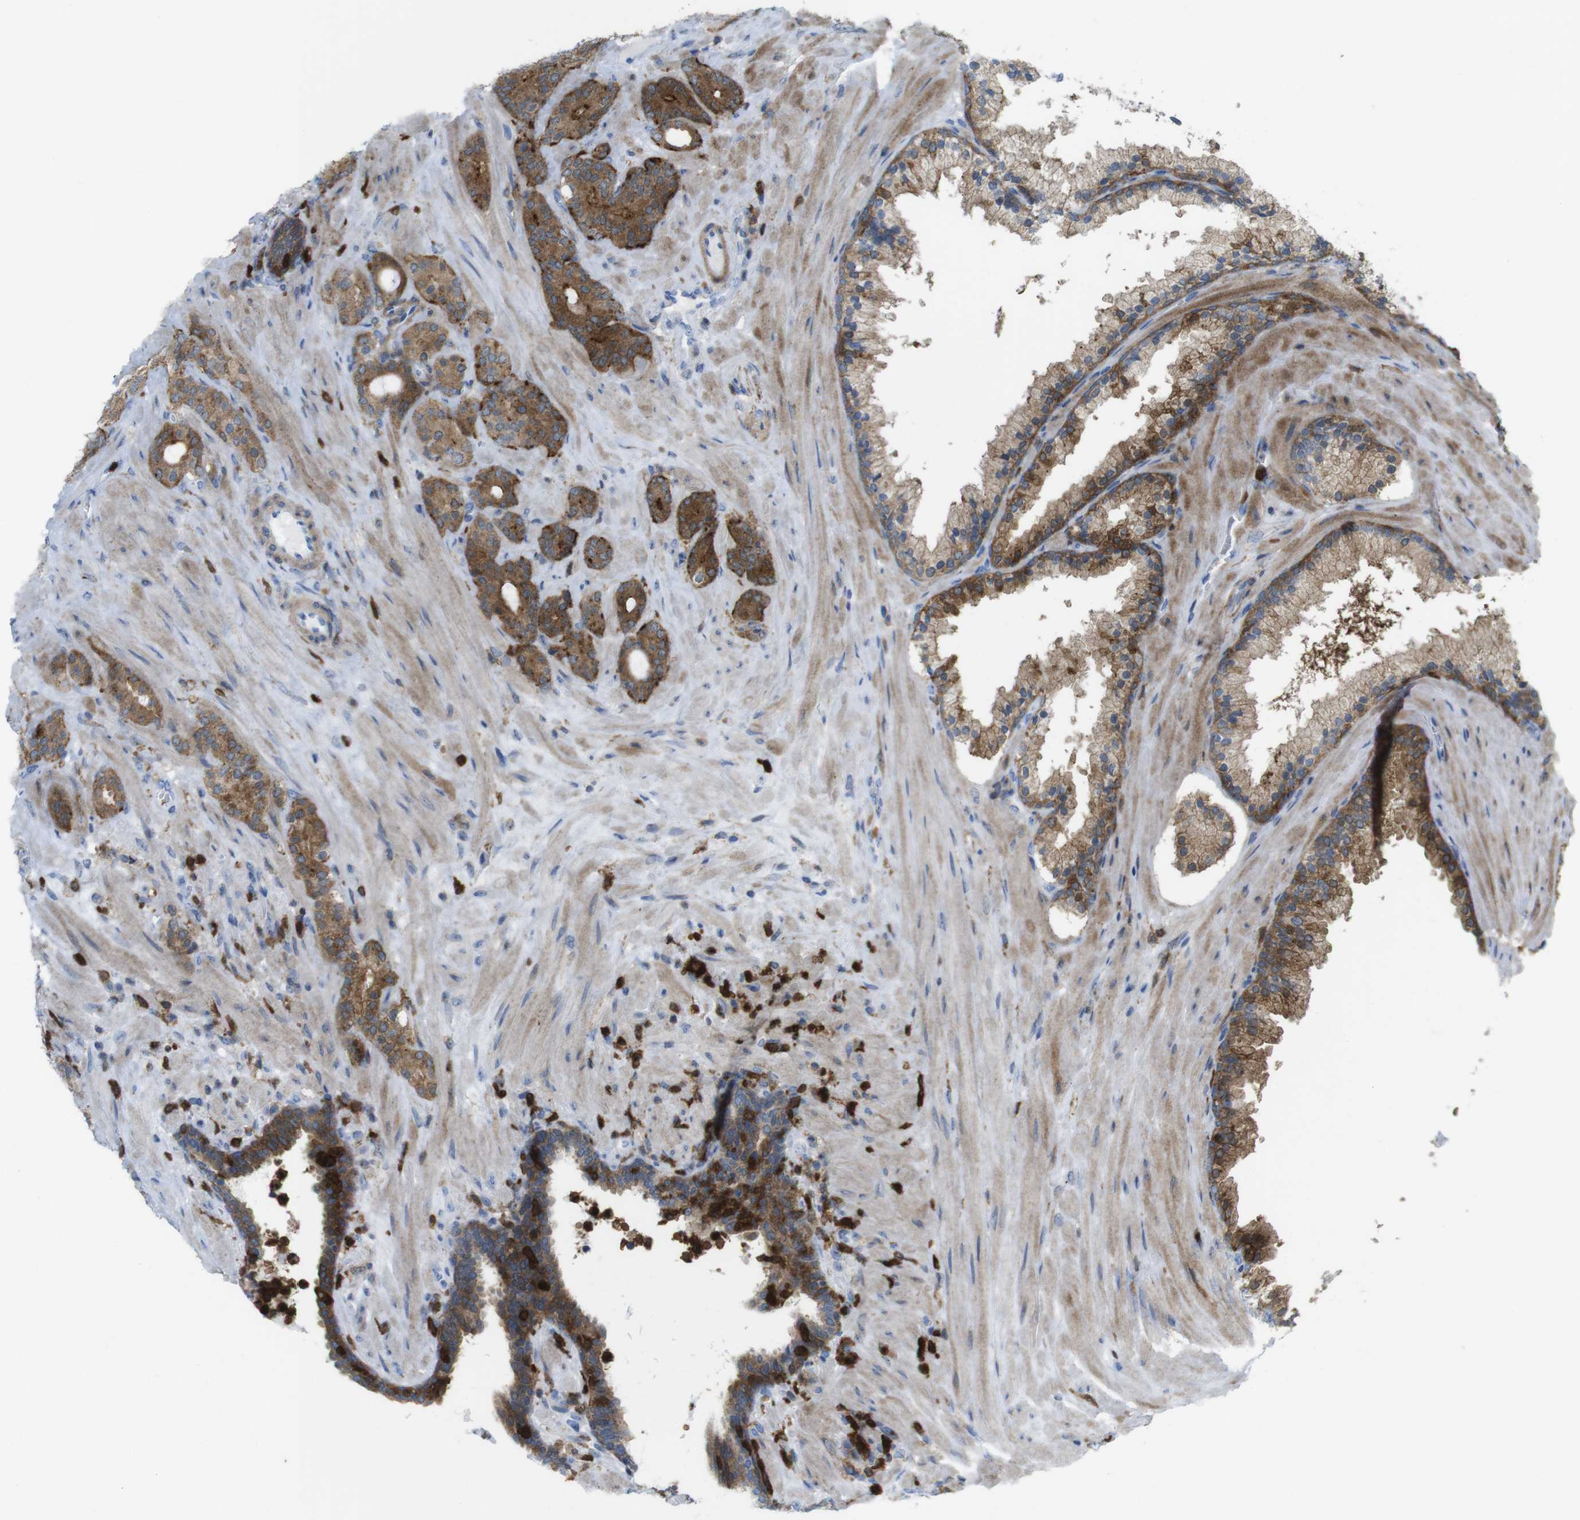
{"staining": {"intensity": "moderate", "quantity": ">75%", "location": "cytoplasmic/membranous"}, "tissue": "prostate cancer", "cell_type": "Tumor cells", "image_type": "cancer", "snomed": [{"axis": "morphology", "description": "Adenocarcinoma, Low grade"}, {"axis": "topography", "description": "Prostate"}], "caption": "A brown stain shows moderate cytoplasmic/membranous staining of a protein in human prostate adenocarcinoma (low-grade) tumor cells.", "gene": "PRKCD", "patient": {"sex": "male", "age": 63}}